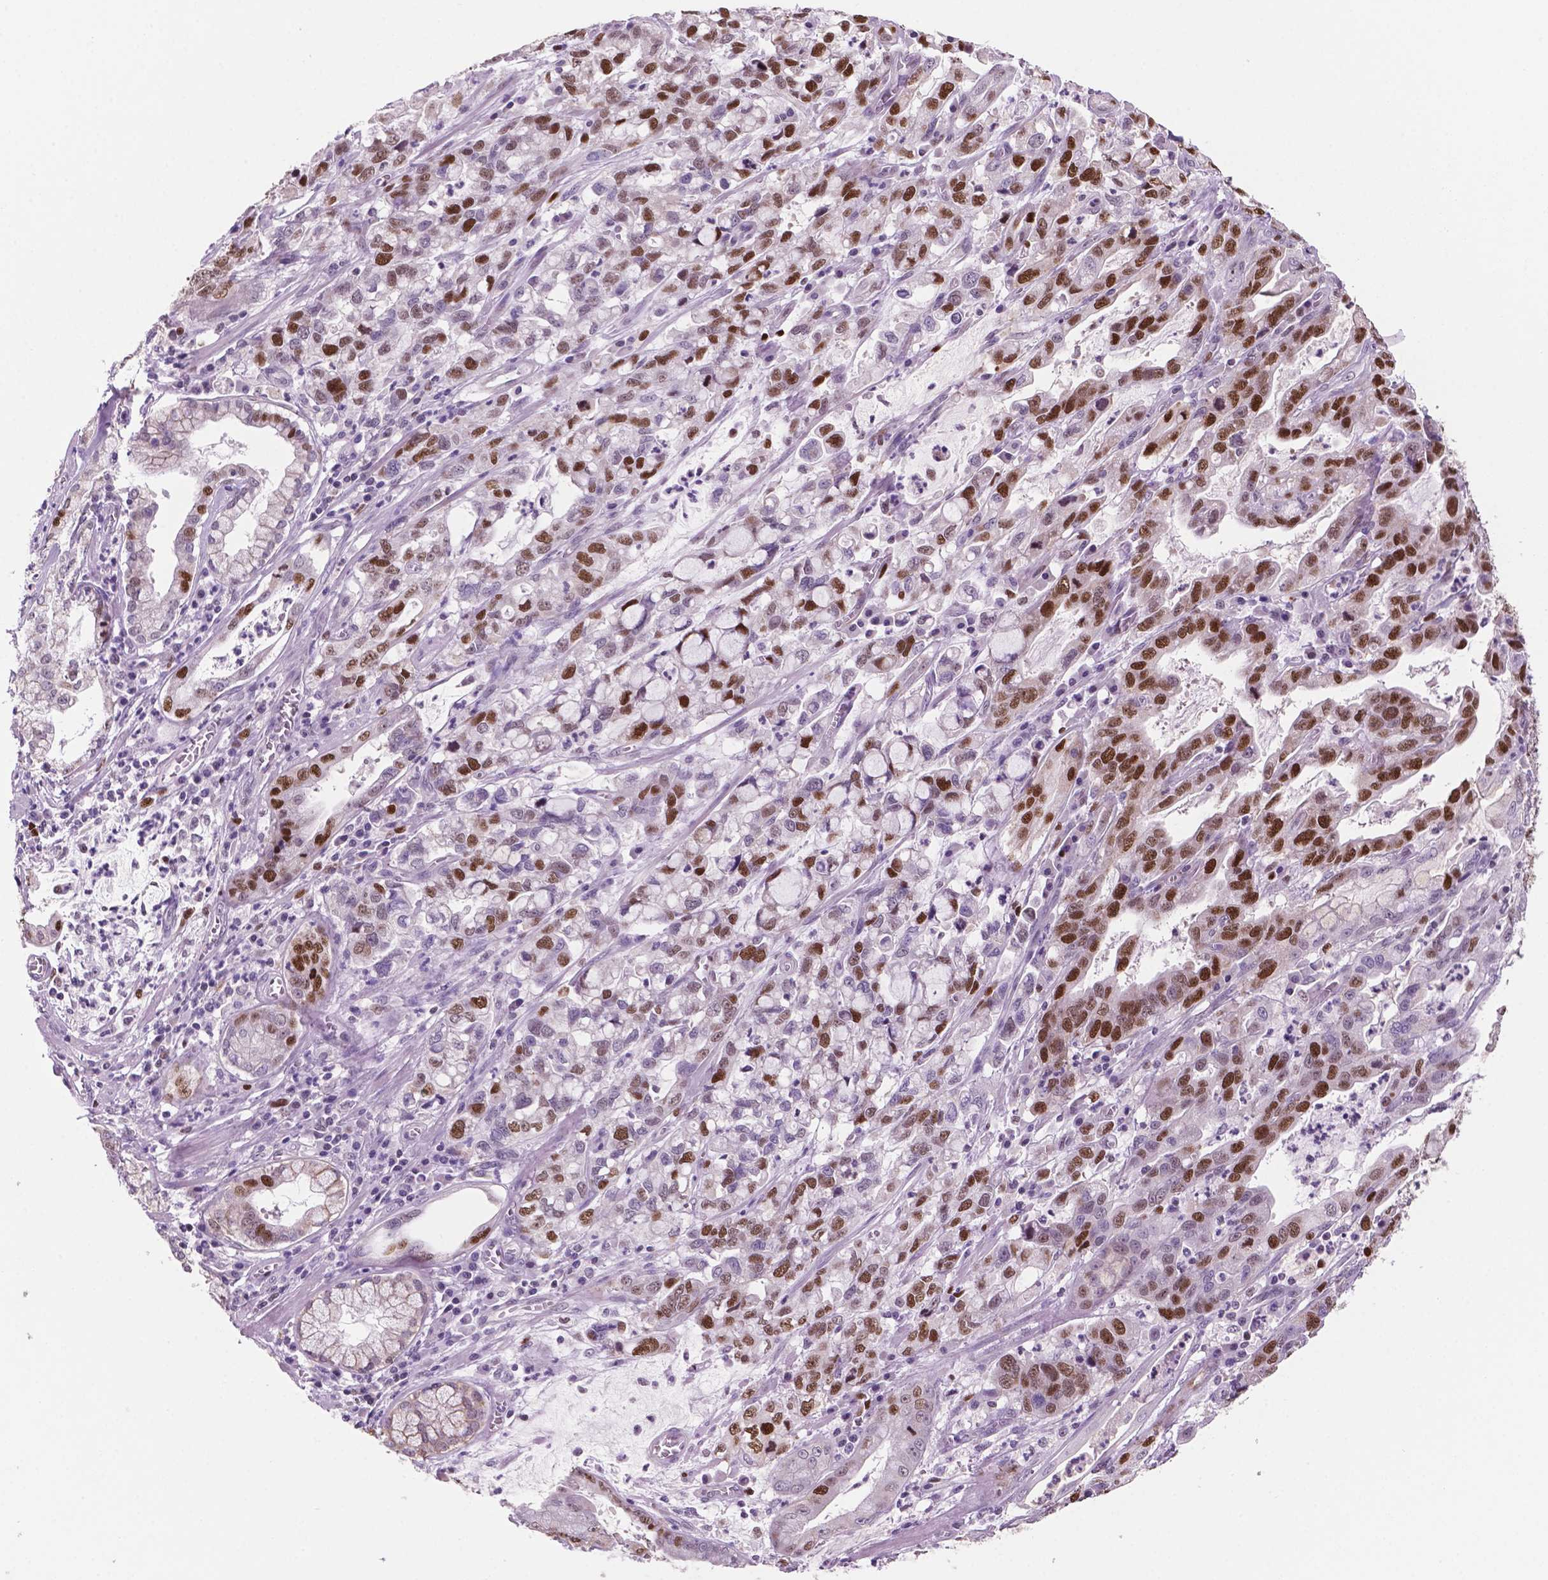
{"staining": {"intensity": "moderate", "quantity": ">75%", "location": "nuclear"}, "tissue": "stomach cancer", "cell_type": "Tumor cells", "image_type": "cancer", "snomed": [{"axis": "morphology", "description": "Adenocarcinoma, NOS"}, {"axis": "topography", "description": "Stomach, lower"}], "caption": "Tumor cells show medium levels of moderate nuclear staining in about >75% of cells in human adenocarcinoma (stomach).", "gene": "NCAPH2", "patient": {"sex": "female", "age": 76}}